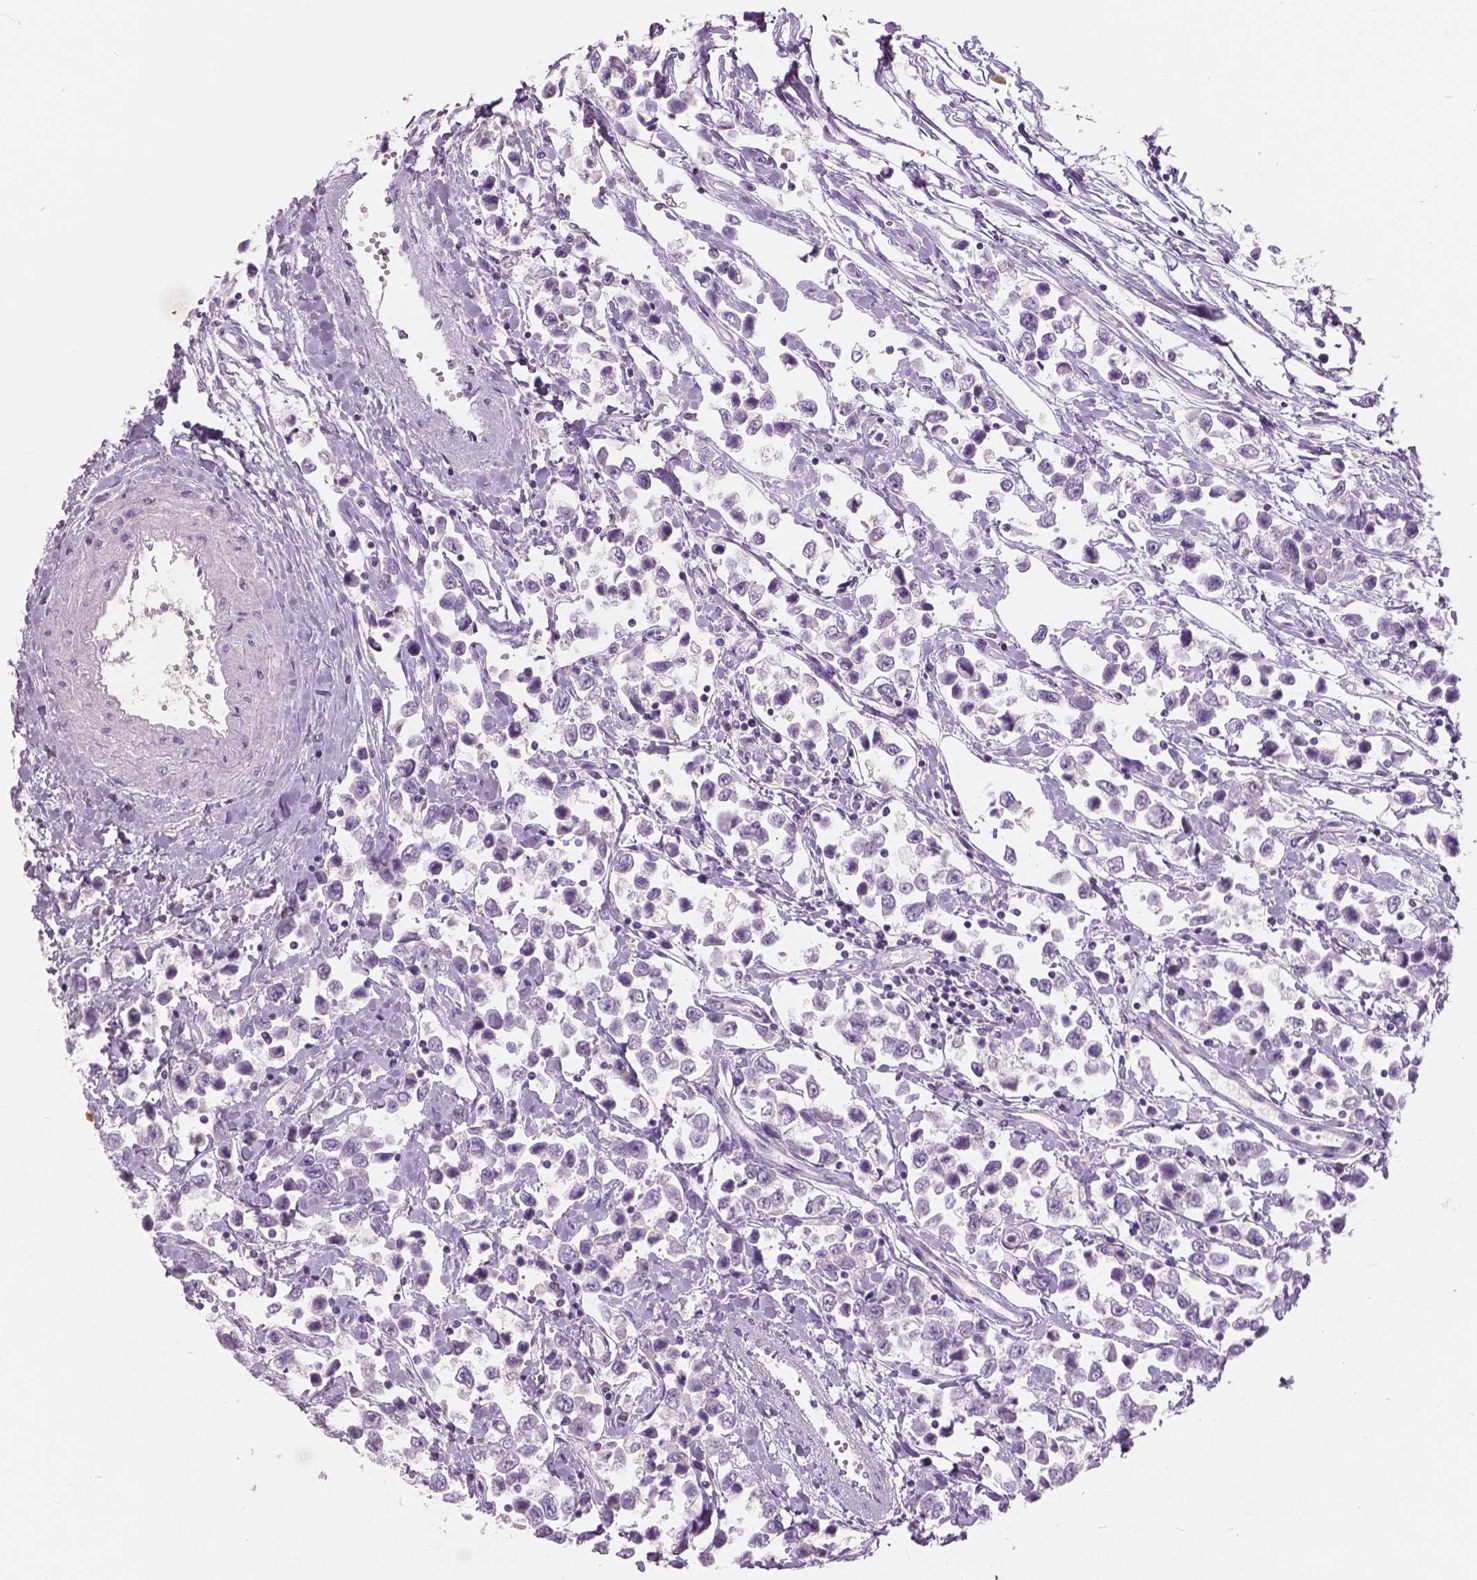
{"staining": {"intensity": "negative", "quantity": "none", "location": "none"}, "tissue": "testis cancer", "cell_type": "Tumor cells", "image_type": "cancer", "snomed": [{"axis": "morphology", "description": "Seminoma, NOS"}, {"axis": "topography", "description": "Testis"}], "caption": "Immunohistochemistry (IHC) of testis cancer shows no positivity in tumor cells.", "gene": "GALM", "patient": {"sex": "male", "age": 34}}